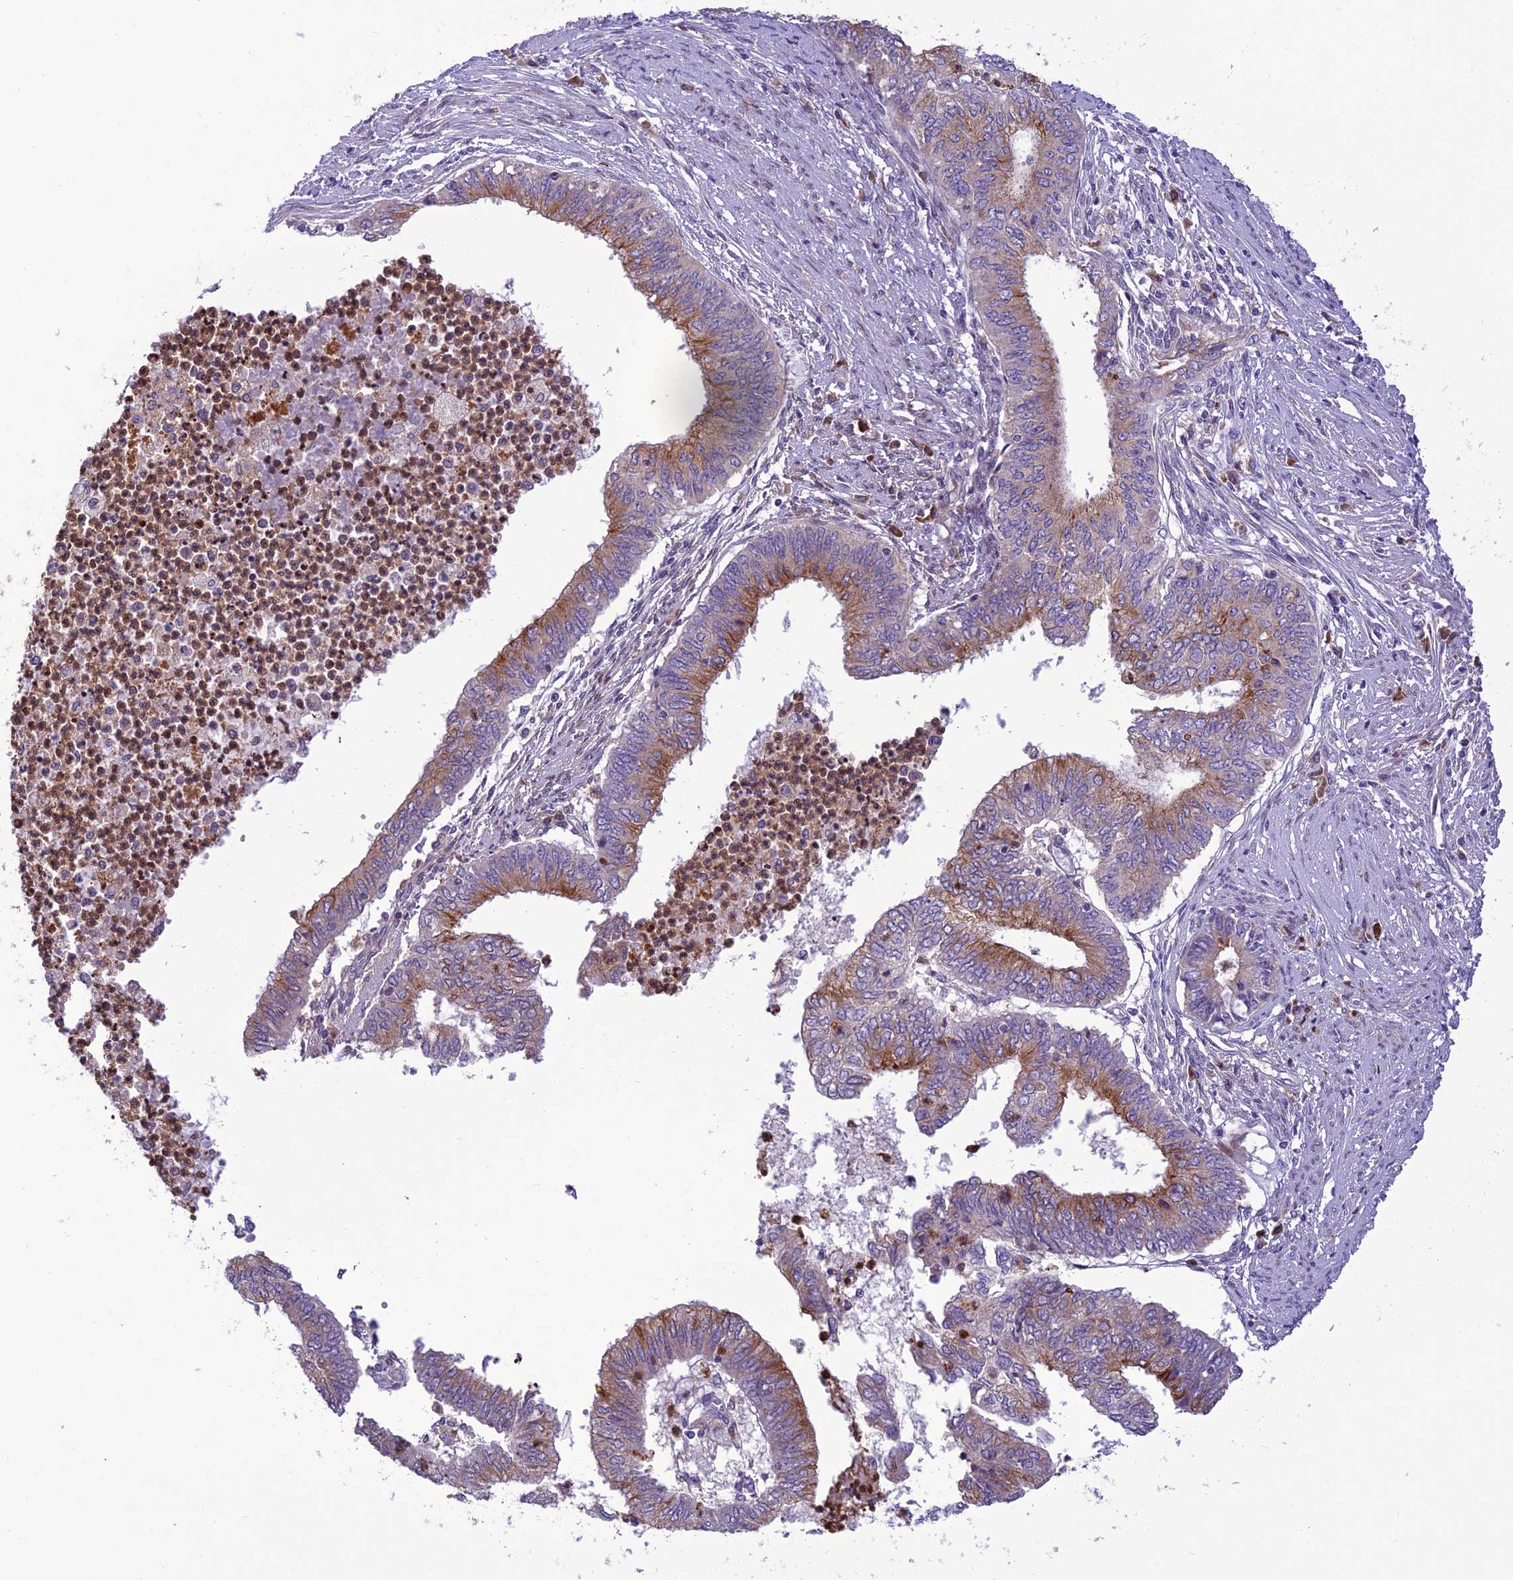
{"staining": {"intensity": "moderate", "quantity": "25%-75%", "location": "cytoplasmic/membranous"}, "tissue": "endometrial cancer", "cell_type": "Tumor cells", "image_type": "cancer", "snomed": [{"axis": "morphology", "description": "Adenocarcinoma, NOS"}, {"axis": "topography", "description": "Endometrium"}], "caption": "Human endometrial cancer (adenocarcinoma) stained with a protein marker displays moderate staining in tumor cells.", "gene": "JMY", "patient": {"sex": "female", "age": 68}}